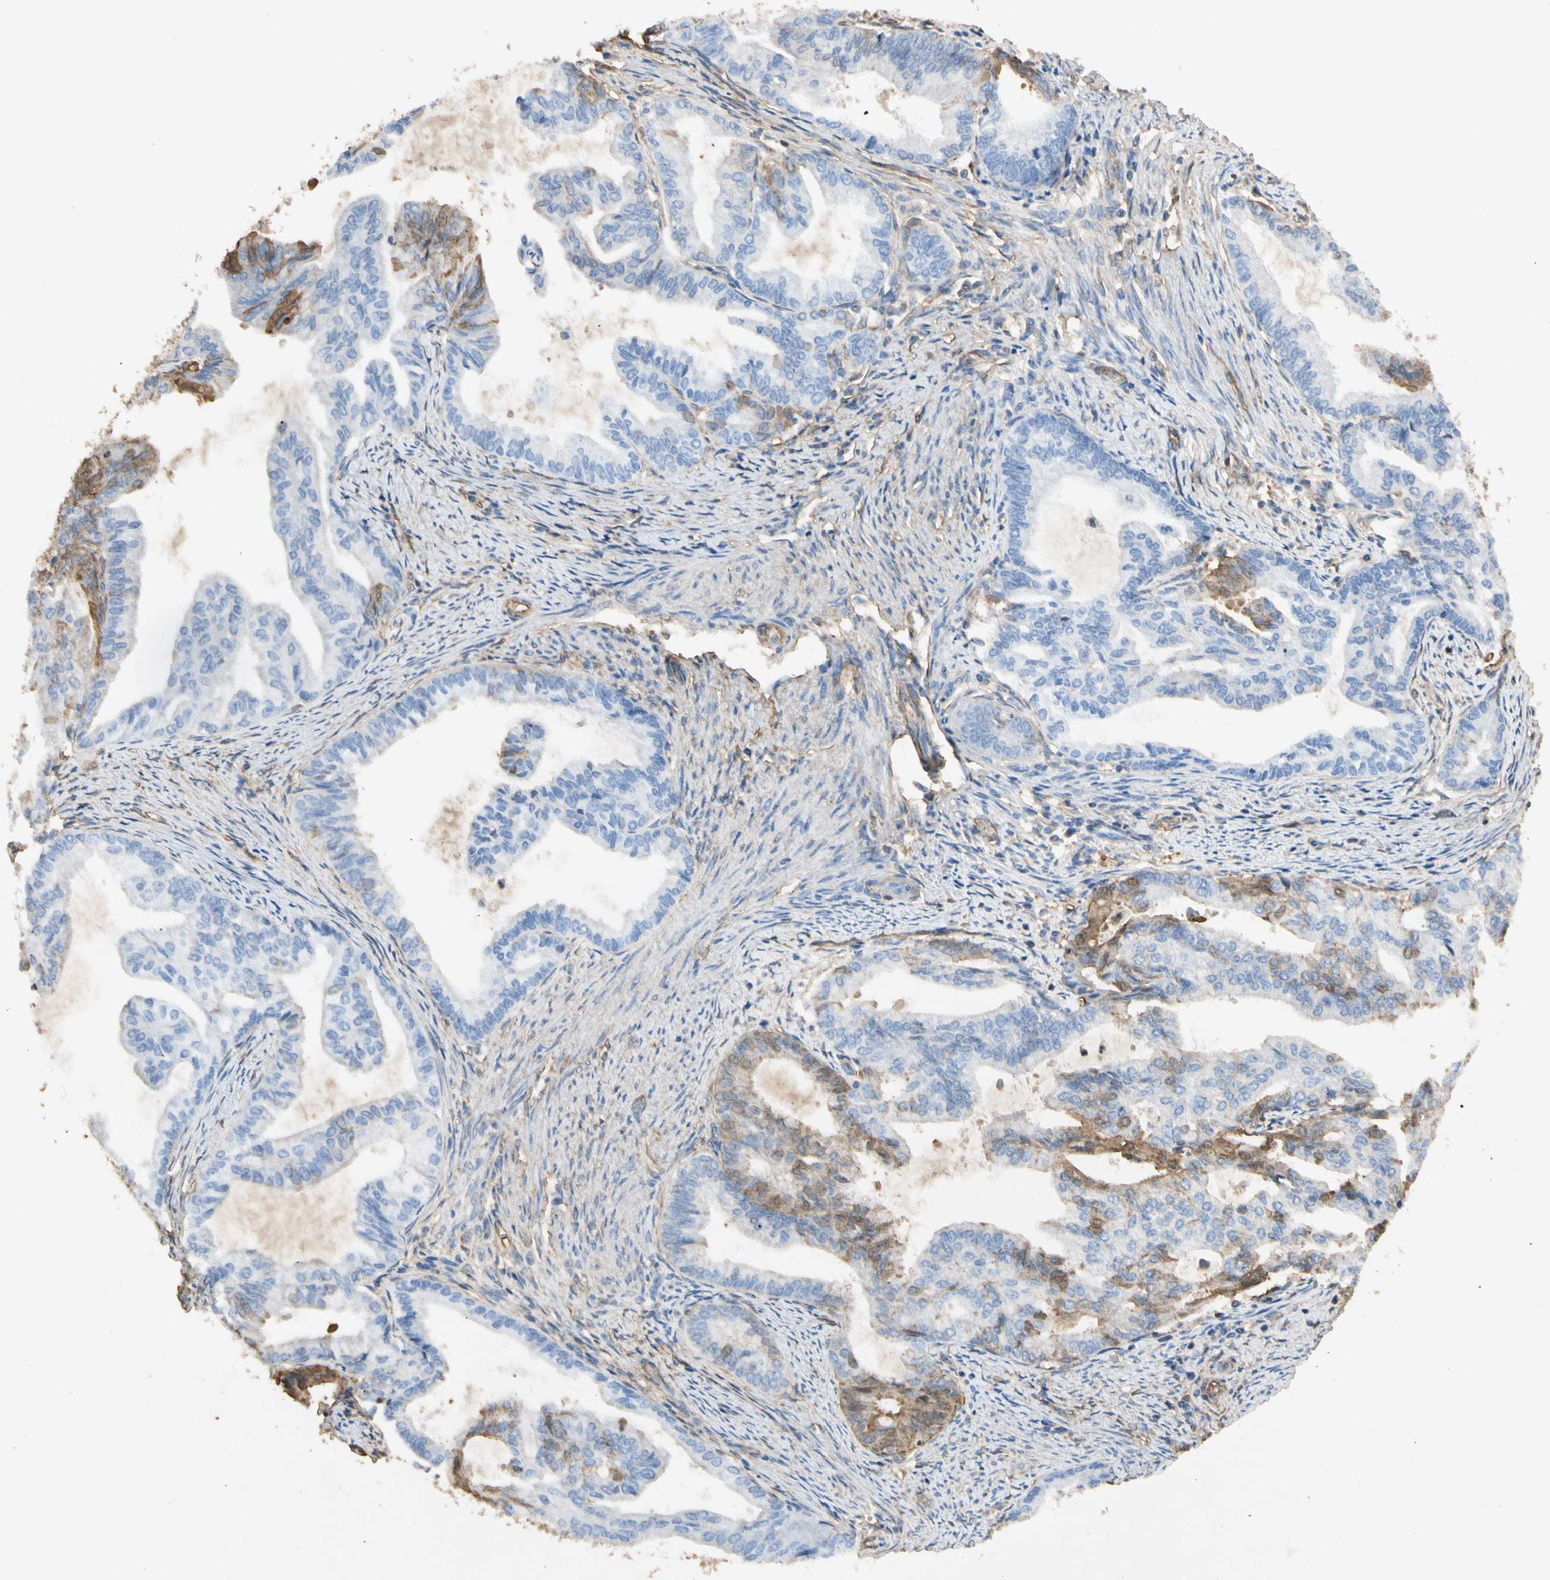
{"staining": {"intensity": "moderate", "quantity": "<25%", "location": "cytoplasmic/membranous,nuclear"}, "tissue": "endometrial cancer", "cell_type": "Tumor cells", "image_type": "cancer", "snomed": [{"axis": "morphology", "description": "Adenocarcinoma, NOS"}, {"axis": "topography", "description": "Endometrium"}], "caption": "Adenocarcinoma (endometrial) stained with a protein marker exhibits moderate staining in tumor cells.", "gene": "S100A6", "patient": {"sex": "female", "age": 86}}